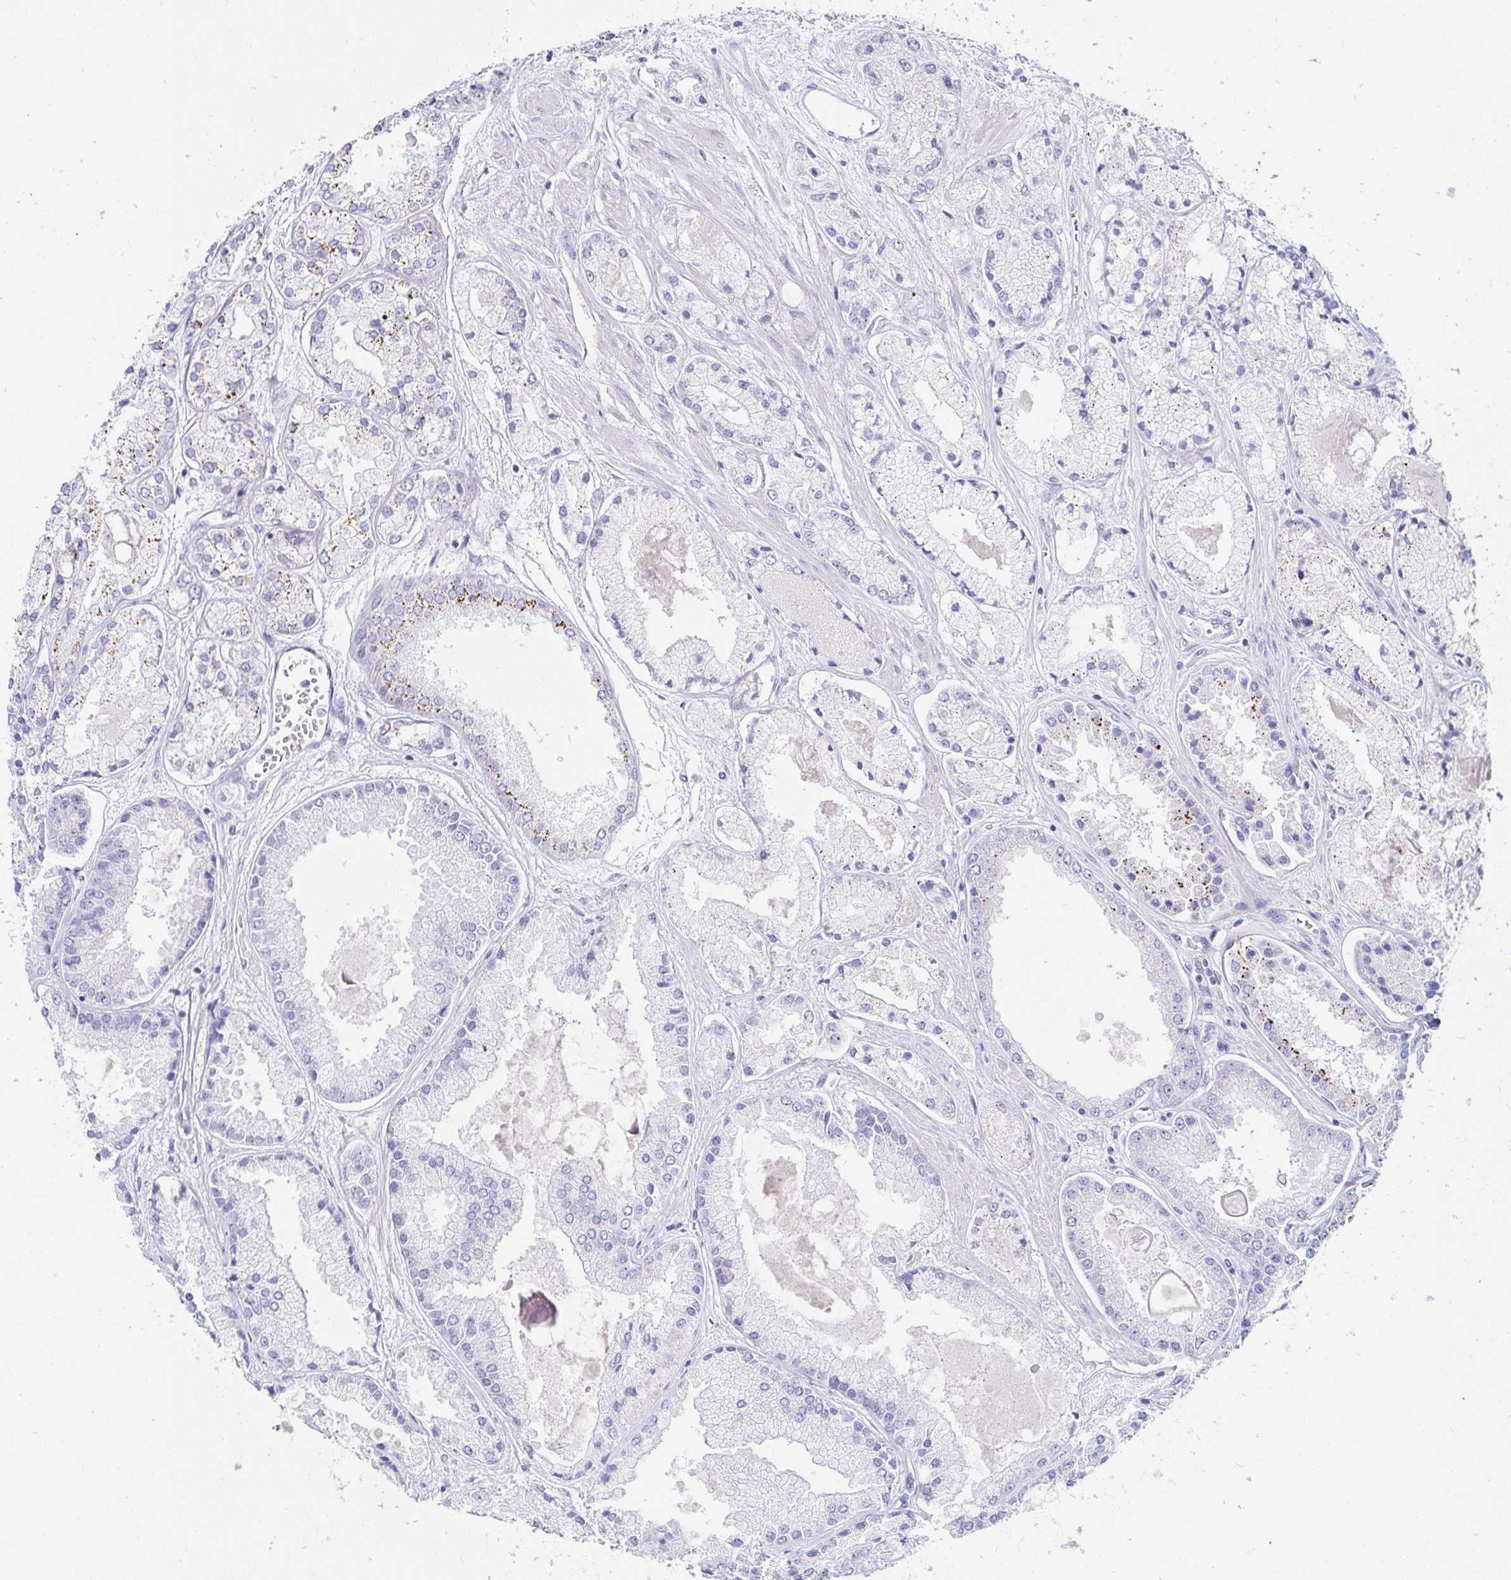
{"staining": {"intensity": "negative", "quantity": "none", "location": "none"}, "tissue": "prostate cancer", "cell_type": "Tumor cells", "image_type": "cancer", "snomed": [{"axis": "morphology", "description": "Adenocarcinoma, High grade"}, {"axis": "topography", "description": "Prostate"}], "caption": "Tumor cells are negative for brown protein staining in prostate cancer.", "gene": "OR10K1", "patient": {"sex": "male", "age": 67}}